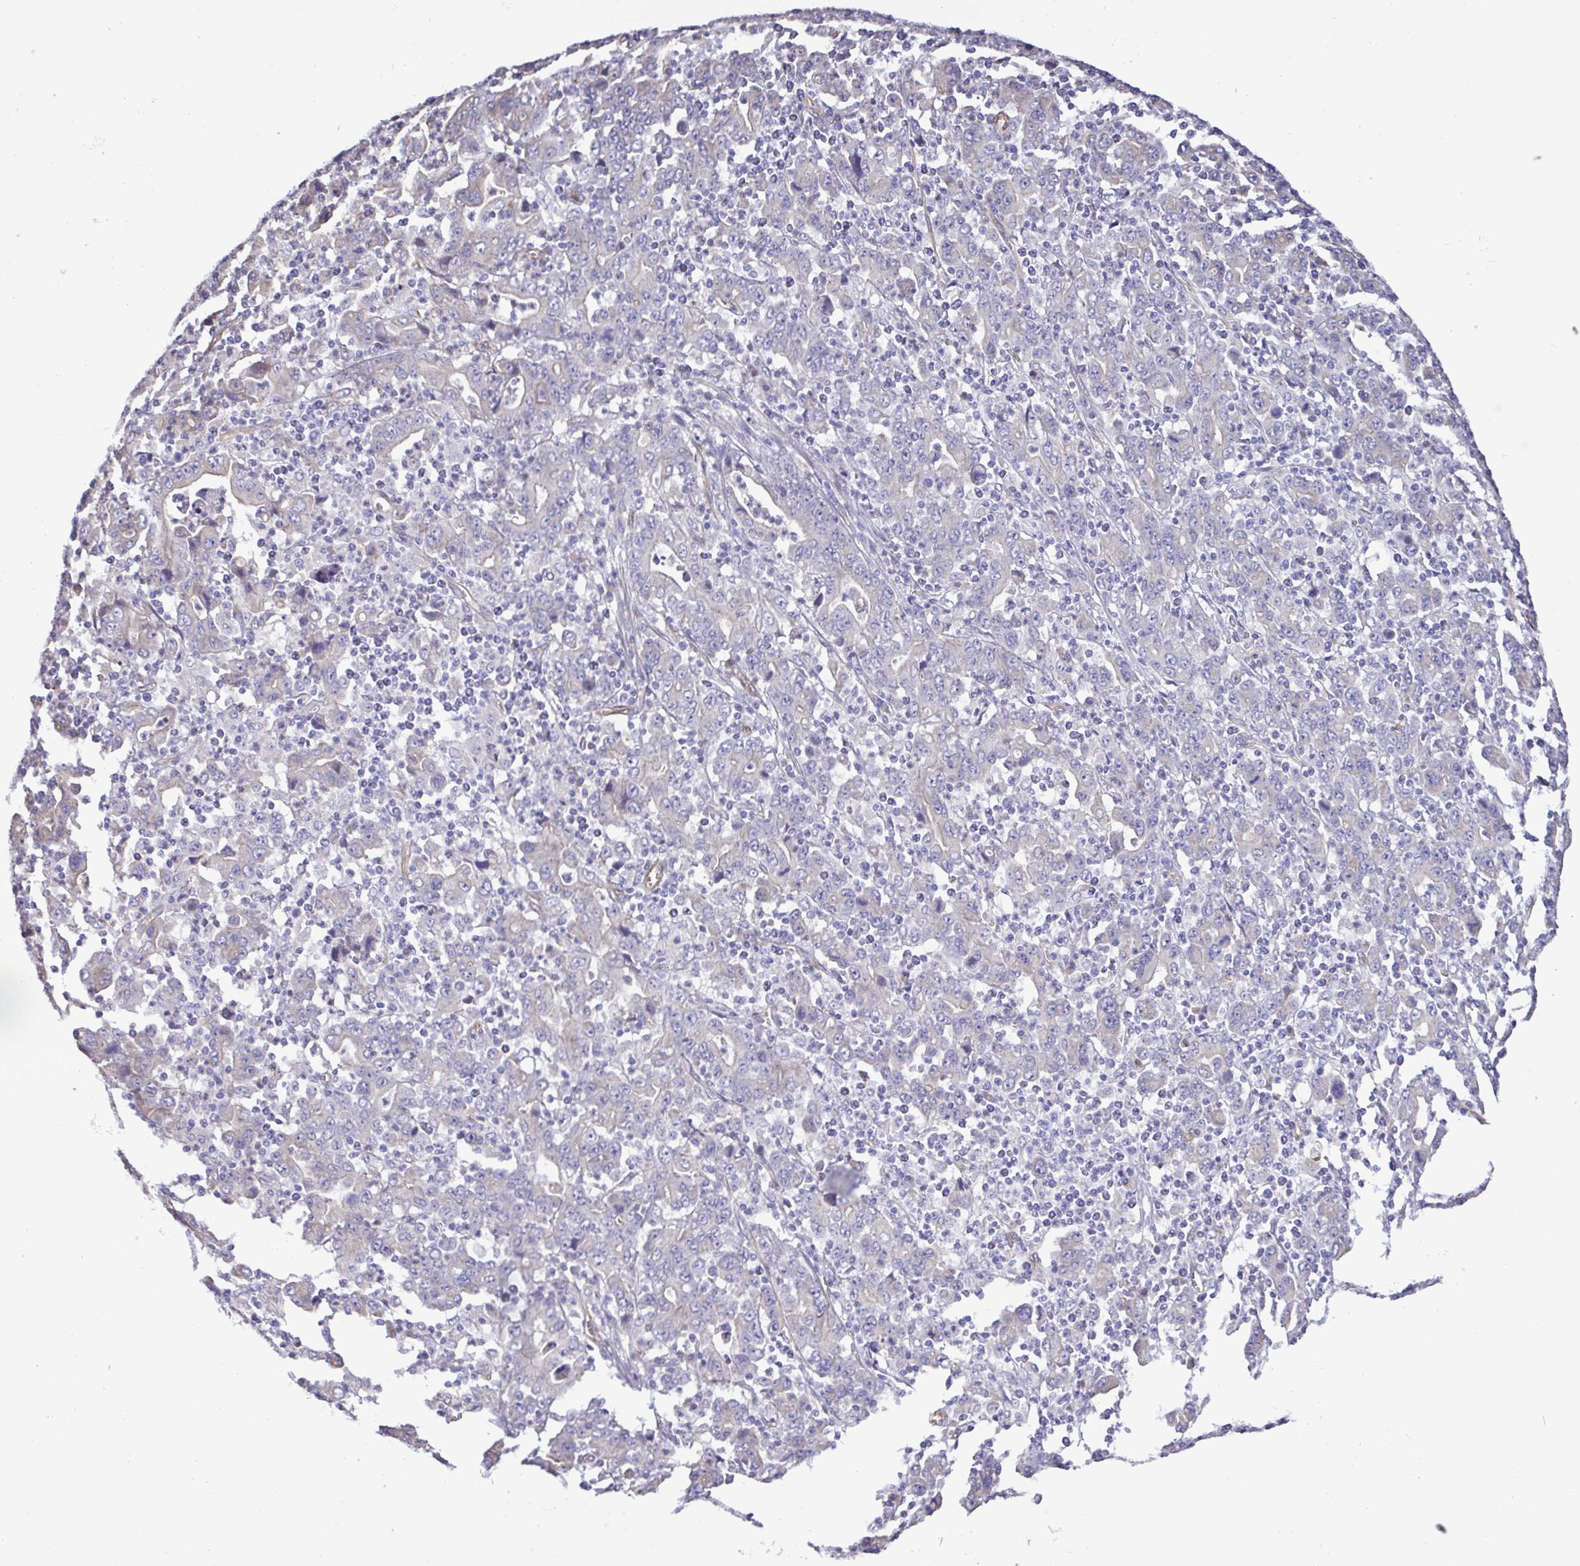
{"staining": {"intensity": "negative", "quantity": "none", "location": "none"}, "tissue": "stomach cancer", "cell_type": "Tumor cells", "image_type": "cancer", "snomed": [{"axis": "morphology", "description": "Adenocarcinoma, NOS"}, {"axis": "topography", "description": "Stomach, upper"}], "caption": "Adenocarcinoma (stomach) was stained to show a protein in brown. There is no significant positivity in tumor cells.", "gene": "FLT1", "patient": {"sex": "male", "age": 69}}